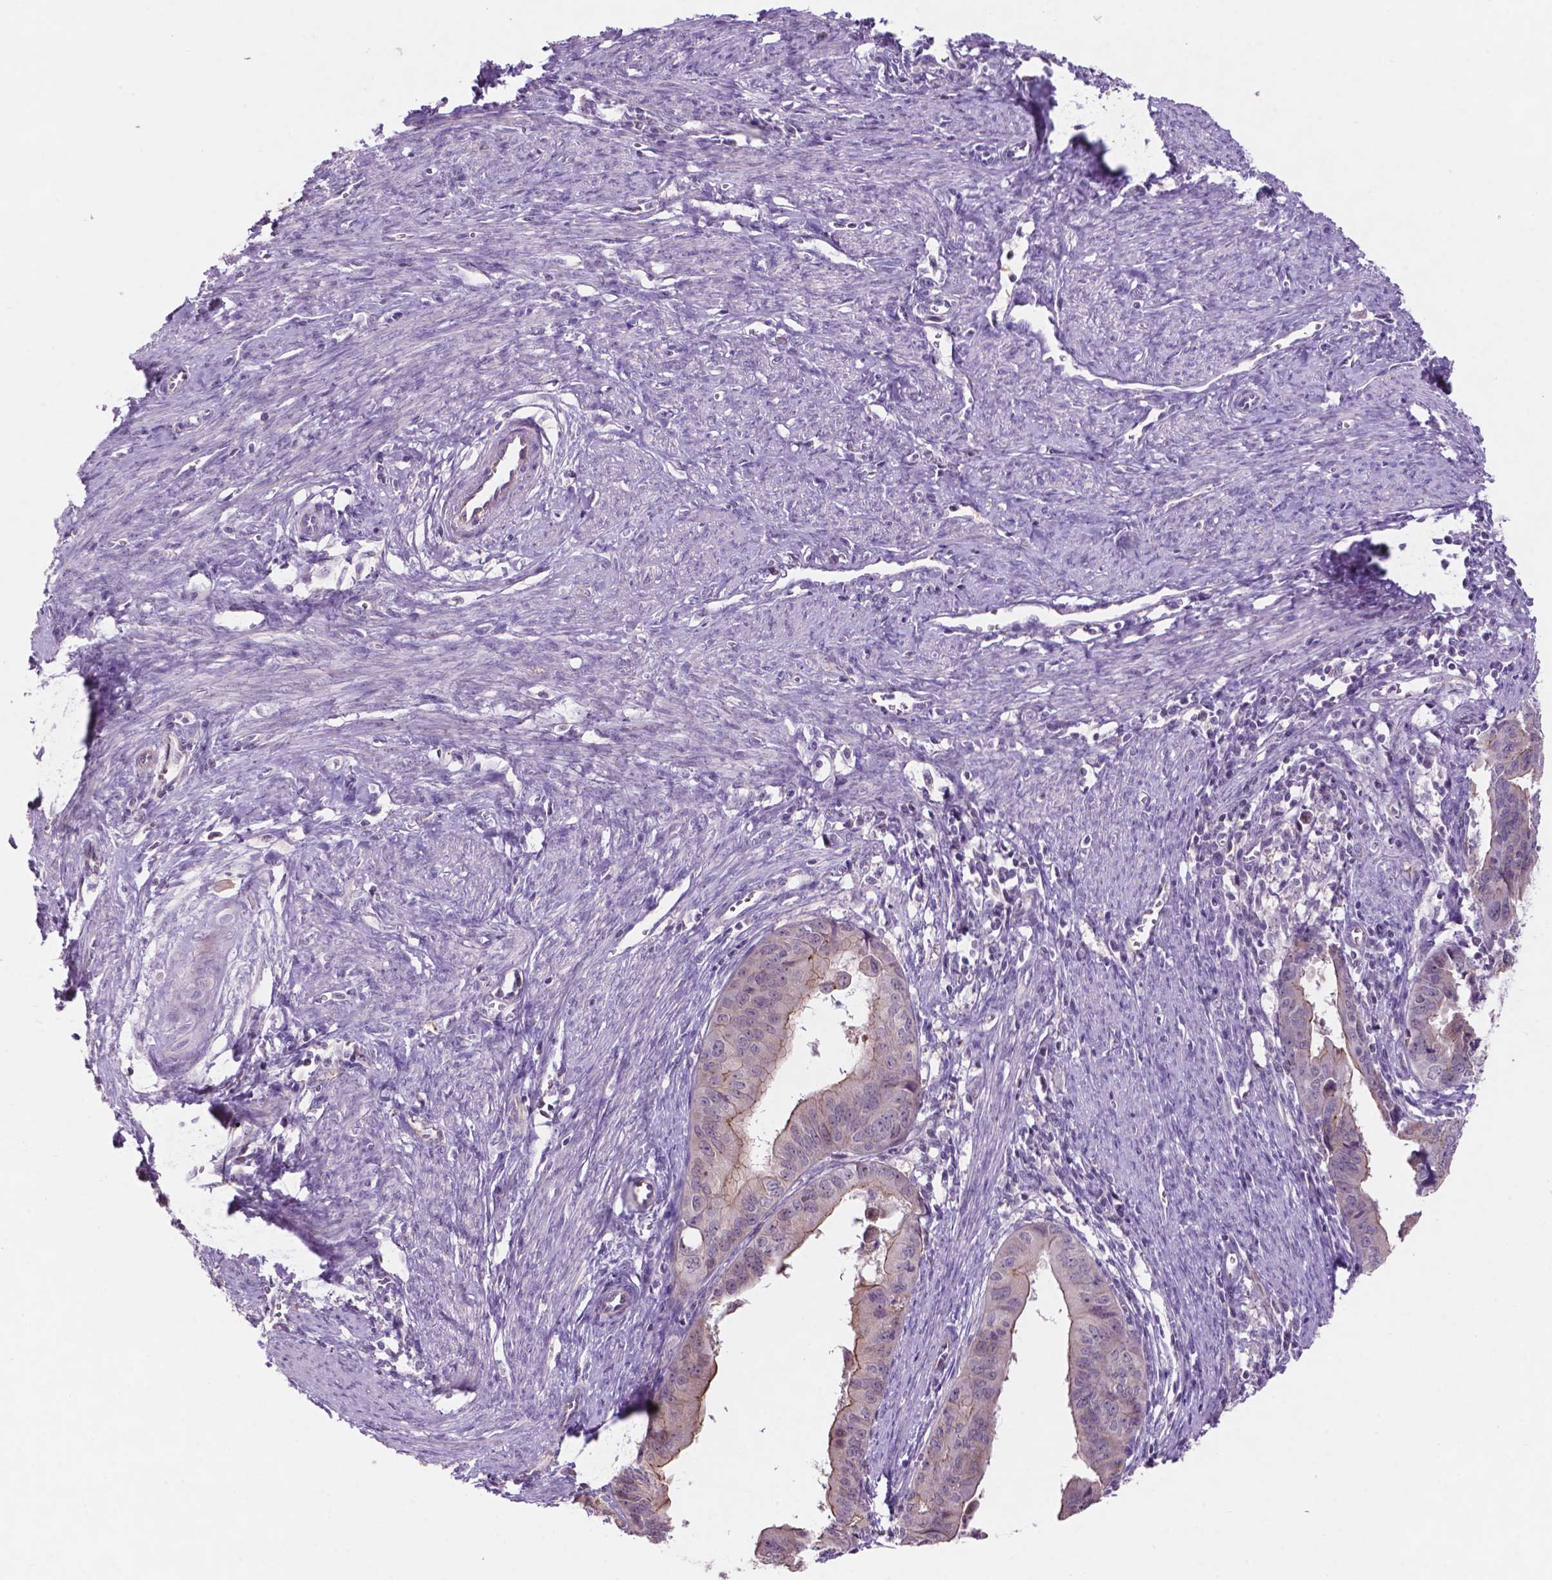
{"staining": {"intensity": "weak", "quantity": "<25%", "location": "cytoplasmic/membranous"}, "tissue": "endometrial cancer", "cell_type": "Tumor cells", "image_type": "cancer", "snomed": [{"axis": "morphology", "description": "Adenocarcinoma, NOS"}, {"axis": "topography", "description": "Endometrium"}], "caption": "This micrograph is of endometrial adenocarcinoma stained with immunohistochemistry to label a protein in brown with the nuclei are counter-stained blue. There is no positivity in tumor cells.", "gene": "ARL5C", "patient": {"sex": "female", "age": 65}}